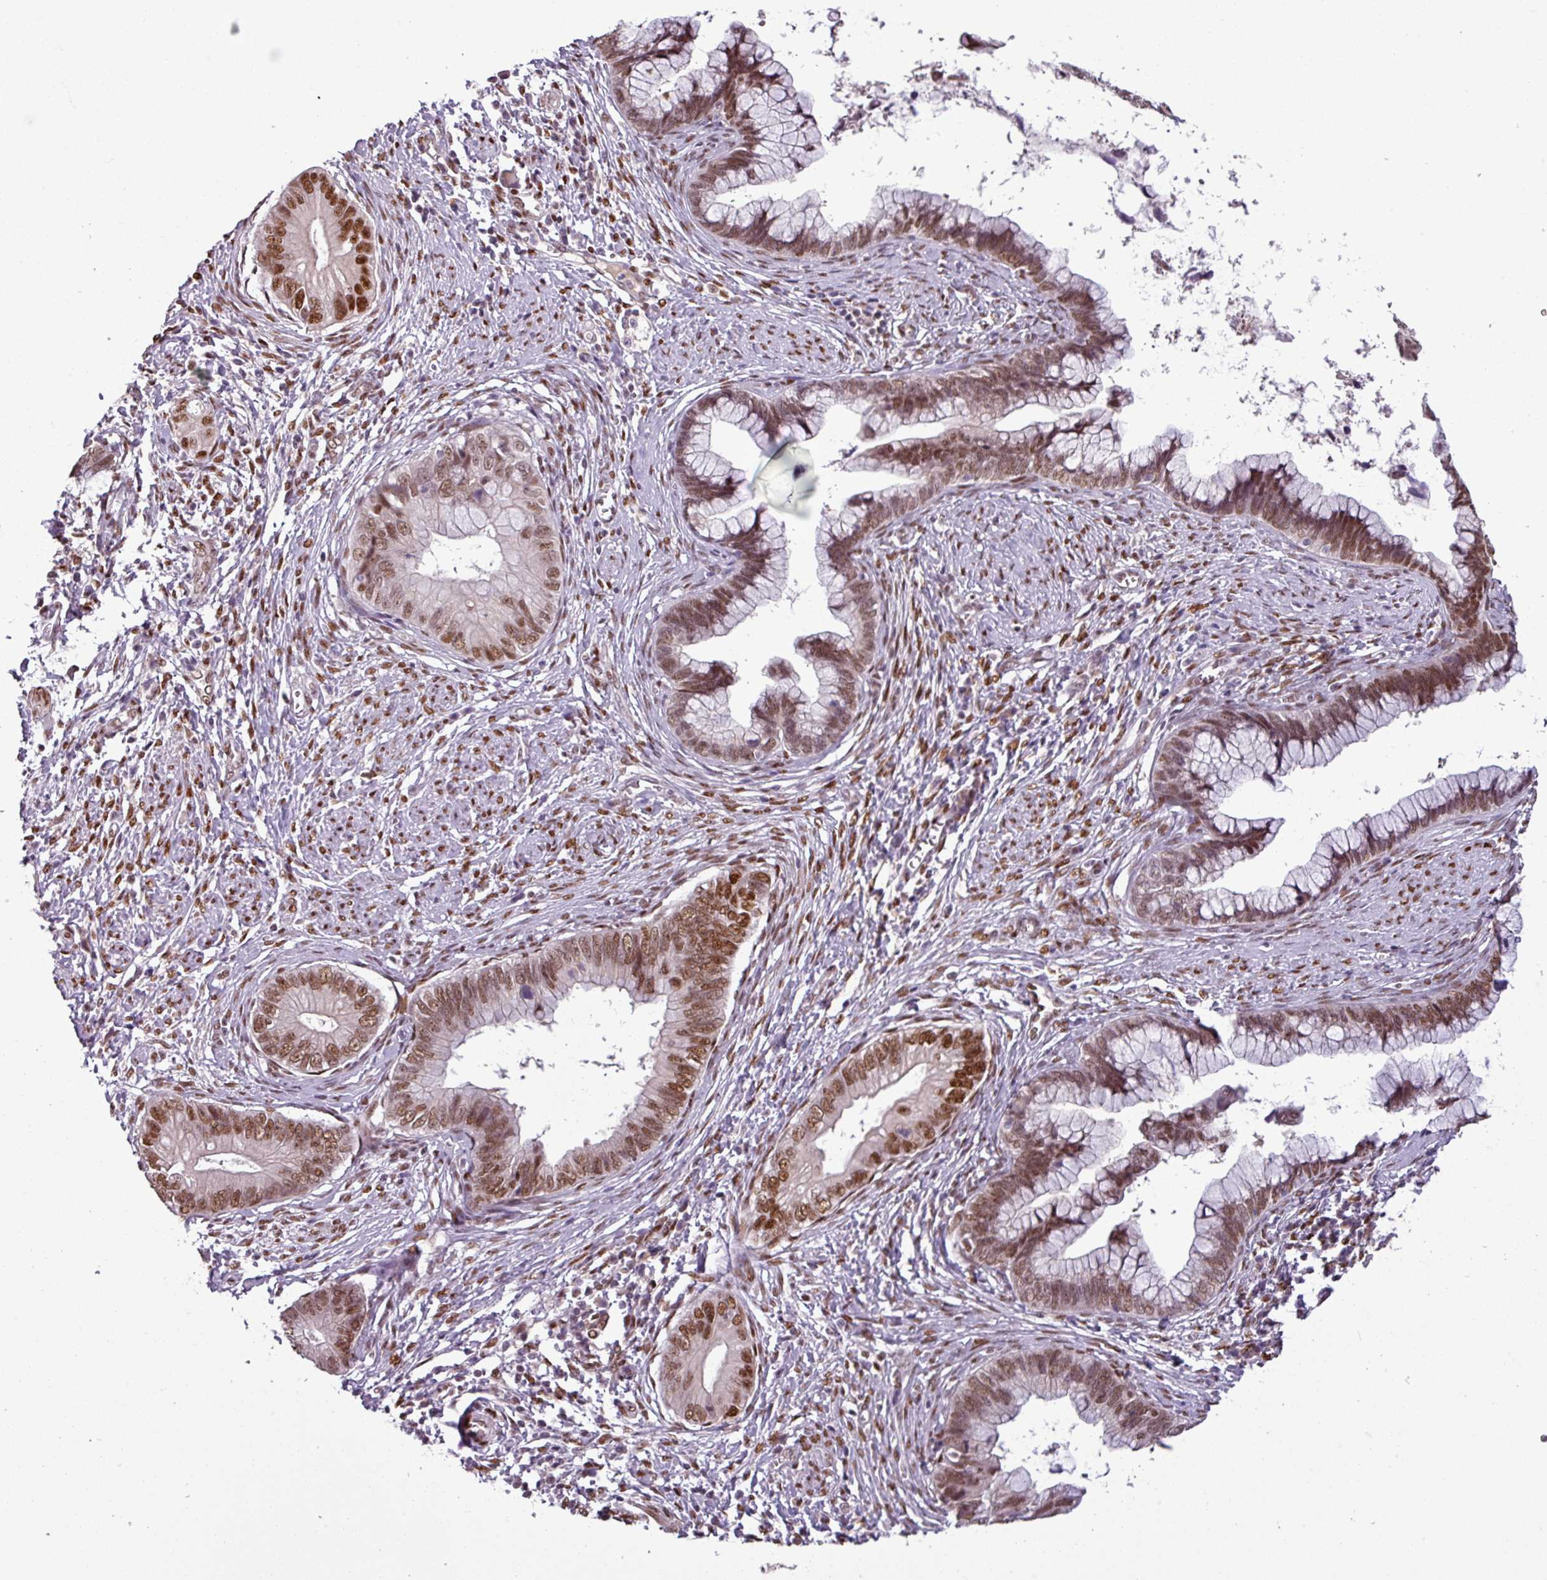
{"staining": {"intensity": "moderate", "quantity": ">75%", "location": "nuclear"}, "tissue": "cervical cancer", "cell_type": "Tumor cells", "image_type": "cancer", "snomed": [{"axis": "morphology", "description": "Adenocarcinoma, NOS"}, {"axis": "topography", "description": "Cervix"}], "caption": "This photomicrograph displays cervical adenocarcinoma stained with immunohistochemistry (IHC) to label a protein in brown. The nuclear of tumor cells show moderate positivity for the protein. Nuclei are counter-stained blue.", "gene": "IRF2BPL", "patient": {"sex": "female", "age": 44}}